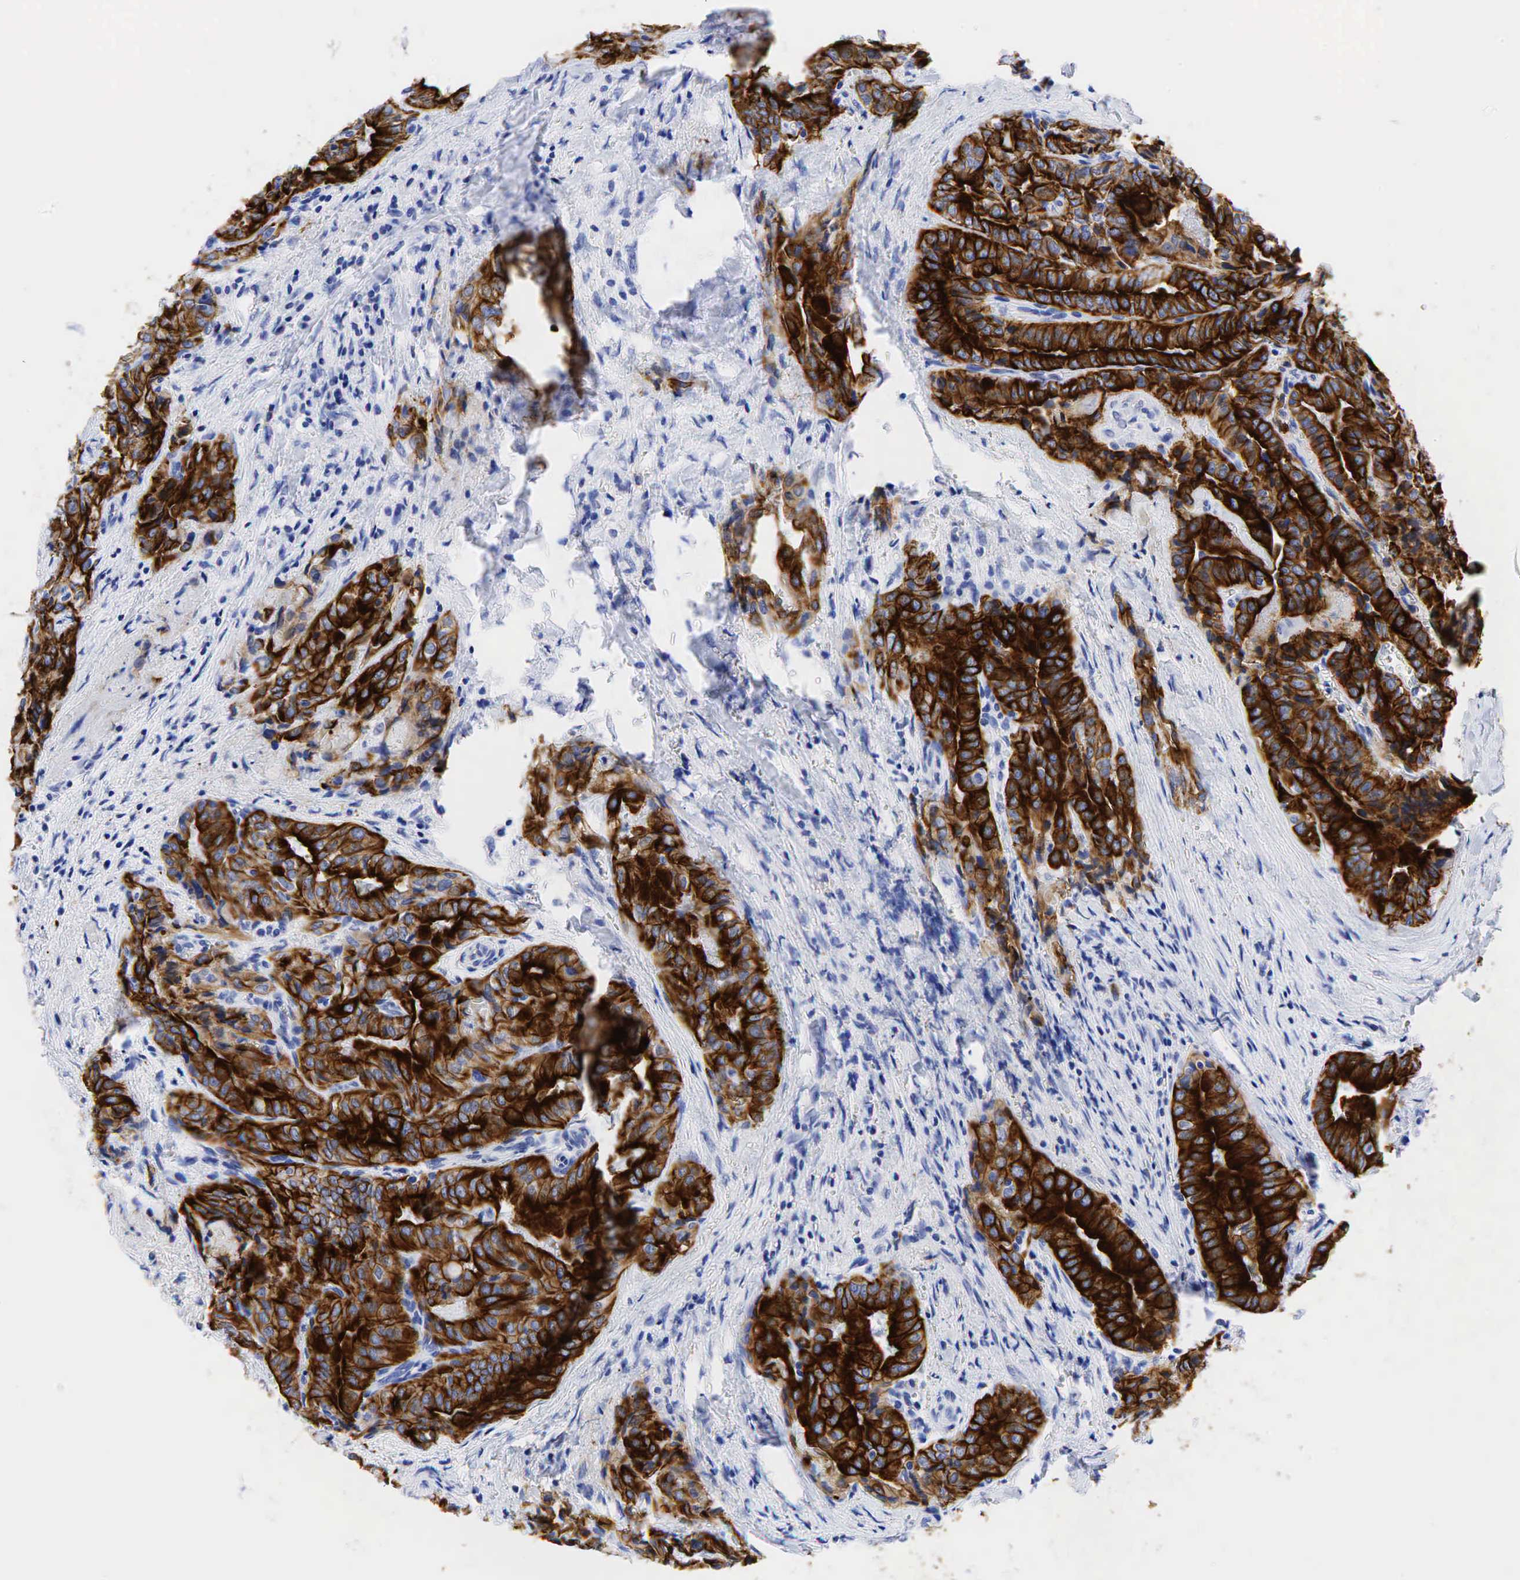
{"staining": {"intensity": "strong", "quantity": ">75%", "location": "cytoplasmic/membranous"}, "tissue": "thyroid cancer", "cell_type": "Tumor cells", "image_type": "cancer", "snomed": [{"axis": "morphology", "description": "Papillary adenocarcinoma, NOS"}, {"axis": "topography", "description": "Thyroid gland"}], "caption": "IHC histopathology image of neoplastic tissue: human thyroid cancer (papillary adenocarcinoma) stained using immunohistochemistry (IHC) displays high levels of strong protein expression localized specifically in the cytoplasmic/membranous of tumor cells, appearing as a cytoplasmic/membranous brown color.", "gene": "KRT18", "patient": {"sex": "female", "age": 71}}